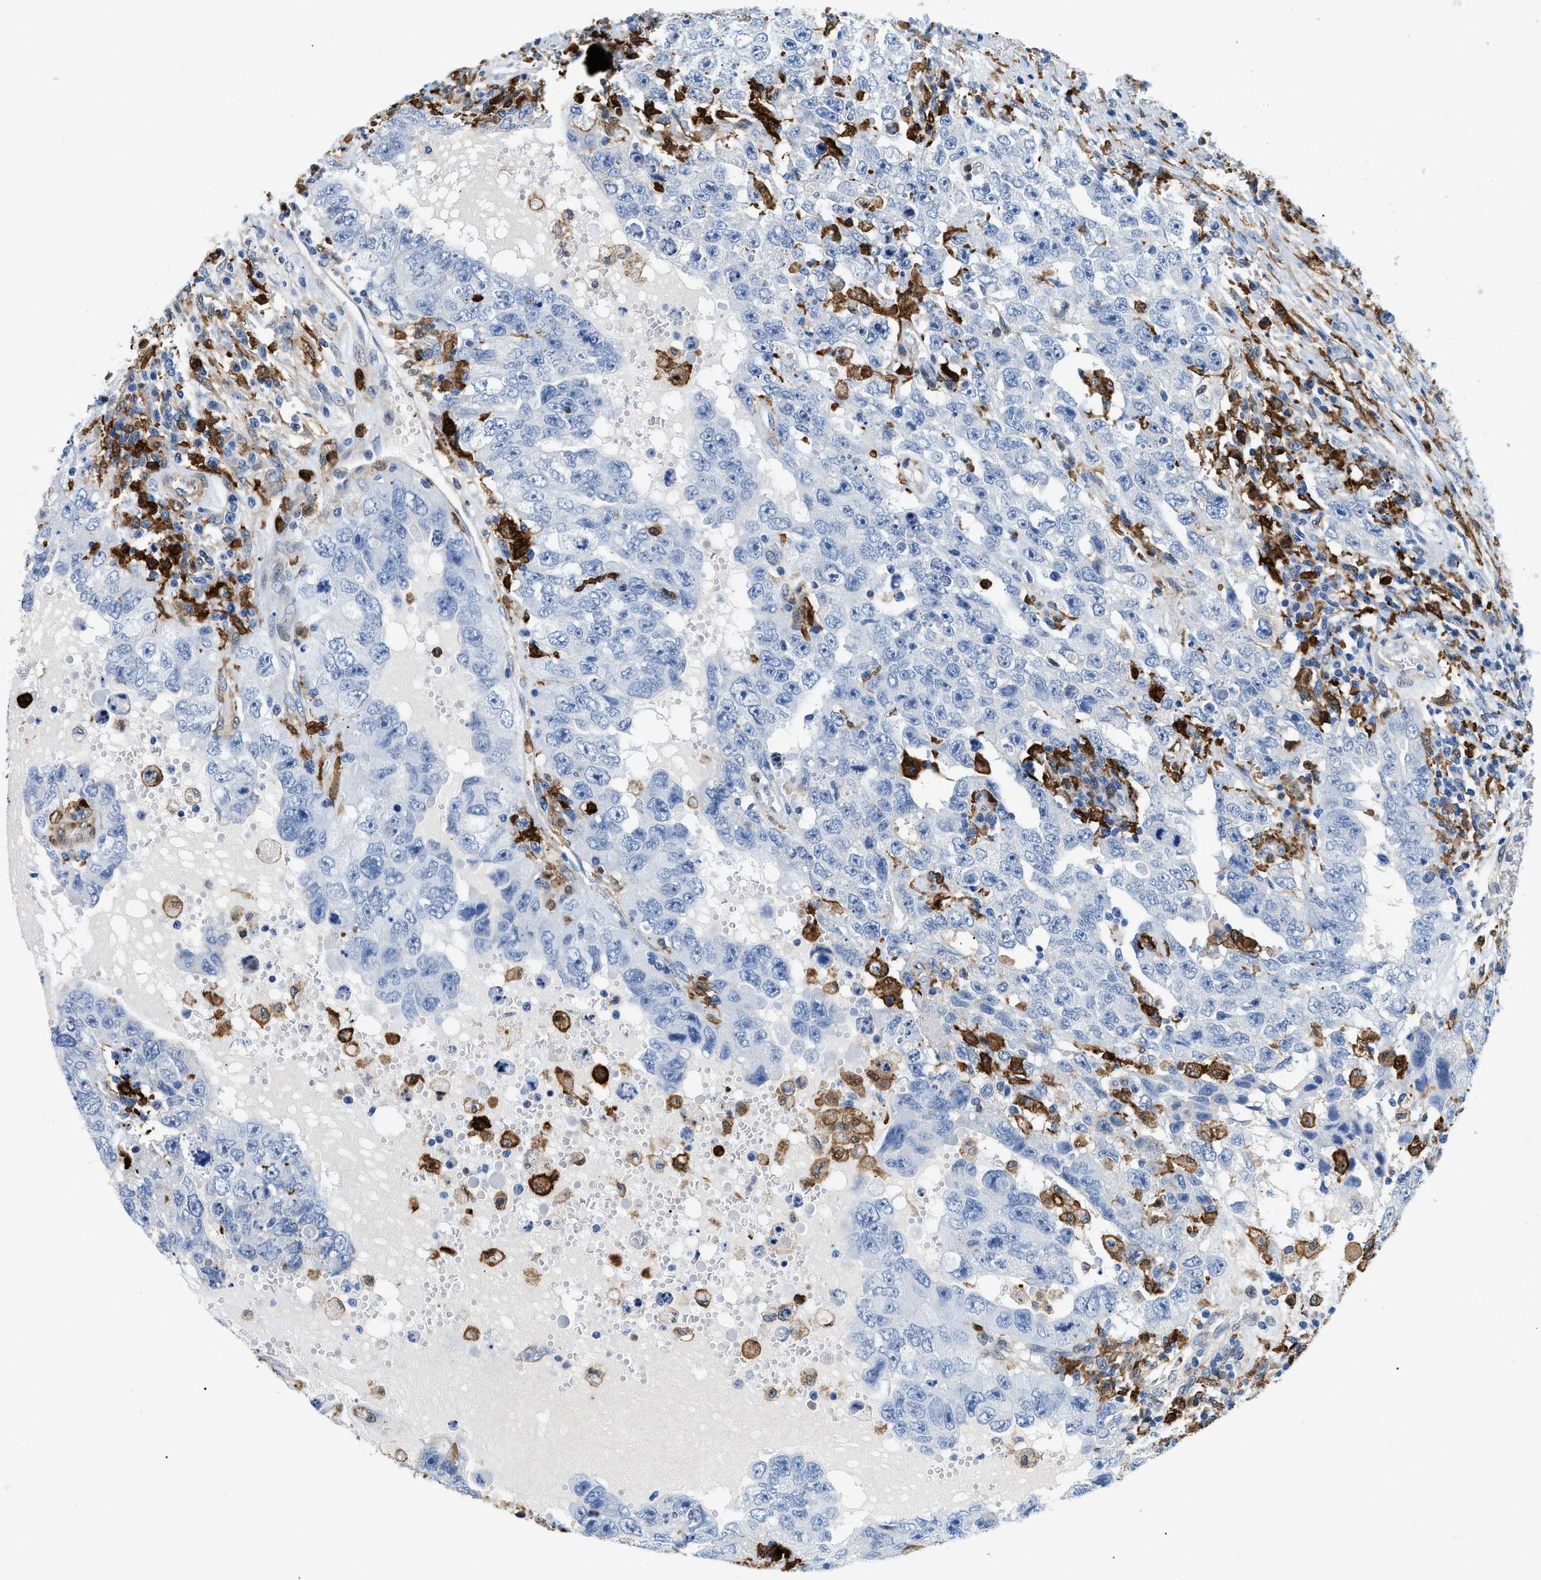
{"staining": {"intensity": "negative", "quantity": "none", "location": "none"}, "tissue": "testis cancer", "cell_type": "Tumor cells", "image_type": "cancer", "snomed": [{"axis": "morphology", "description": "Carcinoma, Embryonal, NOS"}, {"axis": "topography", "description": "Testis"}], "caption": "Embryonal carcinoma (testis) was stained to show a protein in brown. There is no significant staining in tumor cells.", "gene": "GSN", "patient": {"sex": "male", "age": 26}}